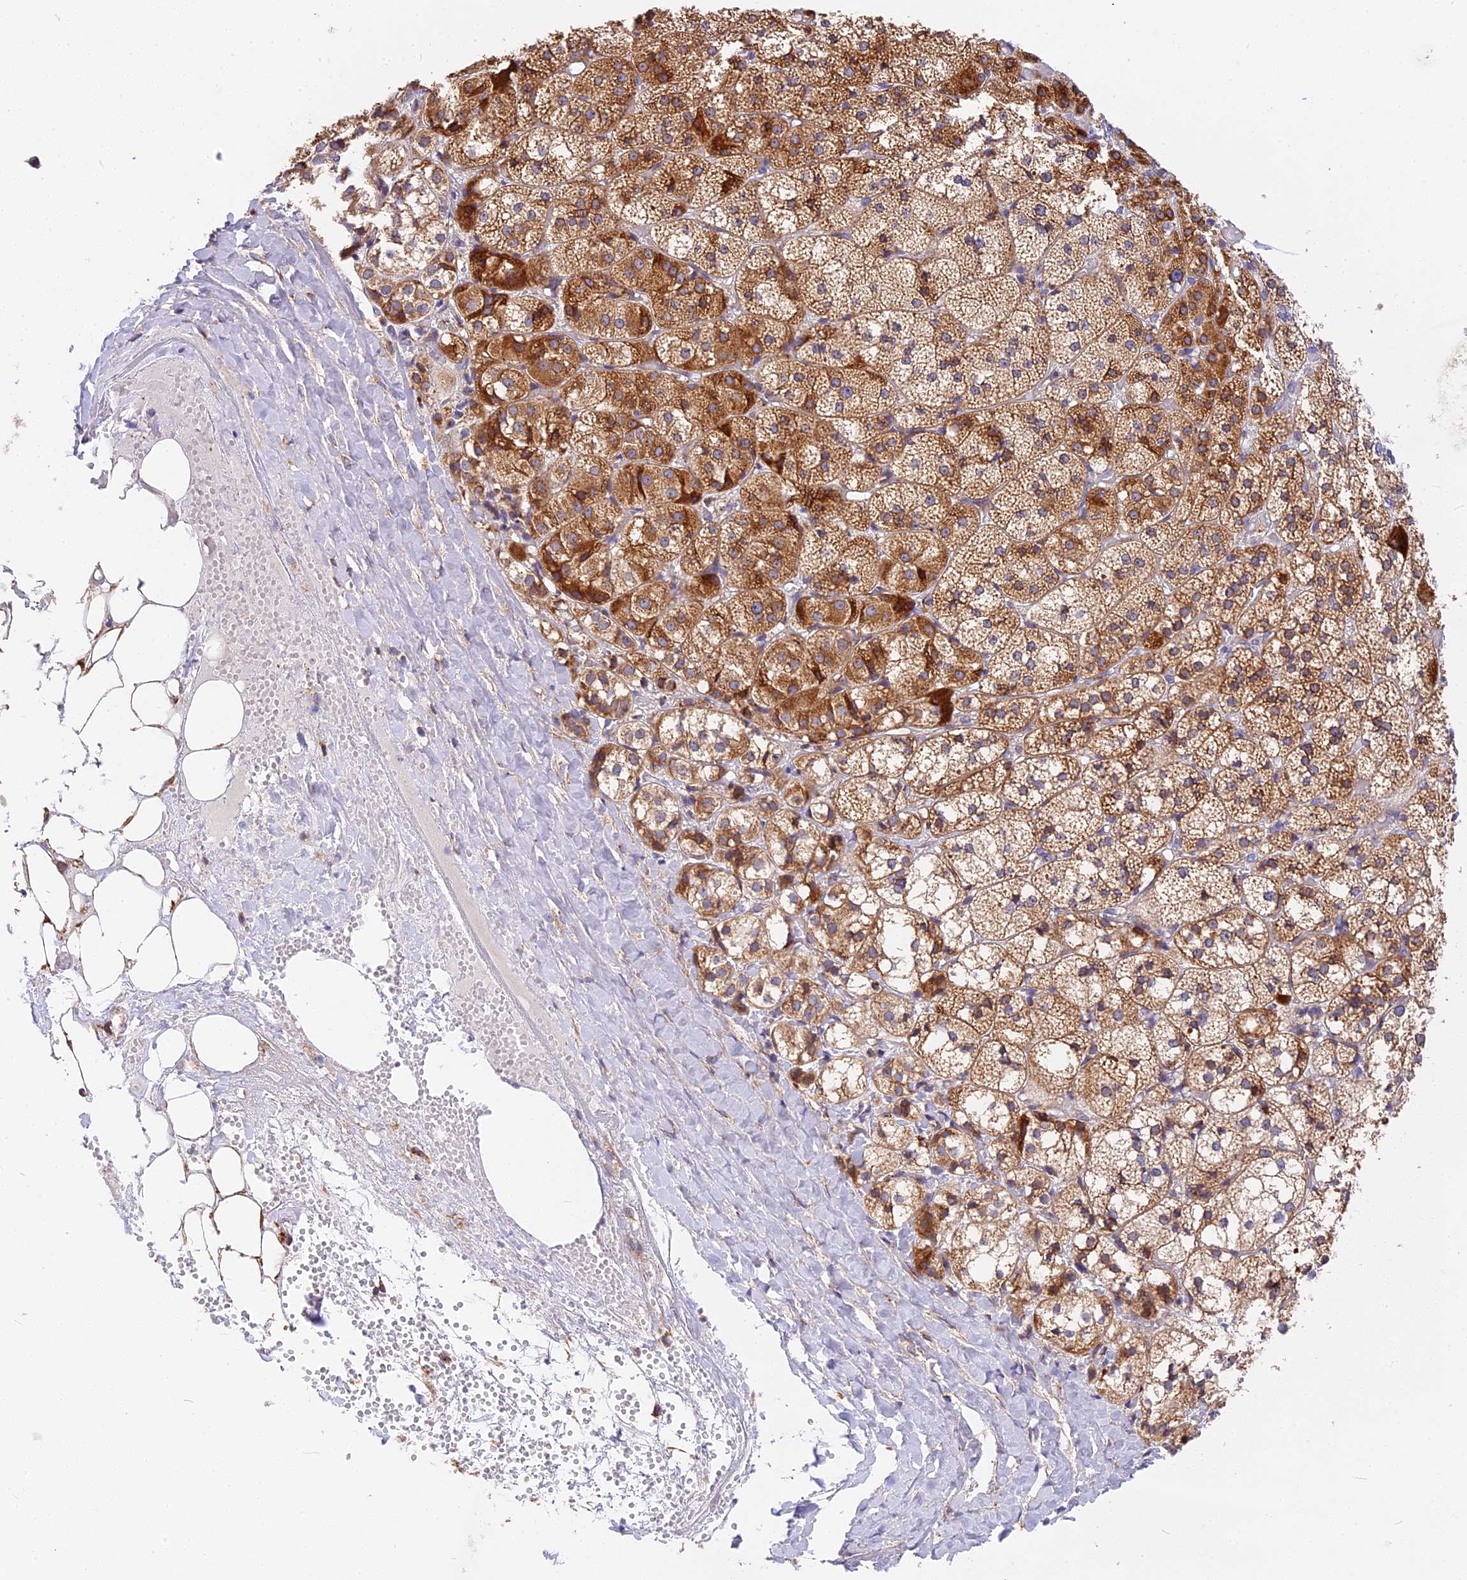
{"staining": {"intensity": "strong", "quantity": ">75%", "location": "cytoplasmic/membranous"}, "tissue": "adrenal gland", "cell_type": "Glandular cells", "image_type": "normal", "snomed": [{"axis": "morphology", "description": "Normal tissue, NOS"}, {"axis": "topography", "description": "Adrenal gland"}], "caption": "This is a histology image of IHC staining of benign adrenal gland, which shows strong expression in the cytoplasmic/membranous of glandular cells.", "gene": "MRAS", "patient": {"sex": "female", "age": 61}}